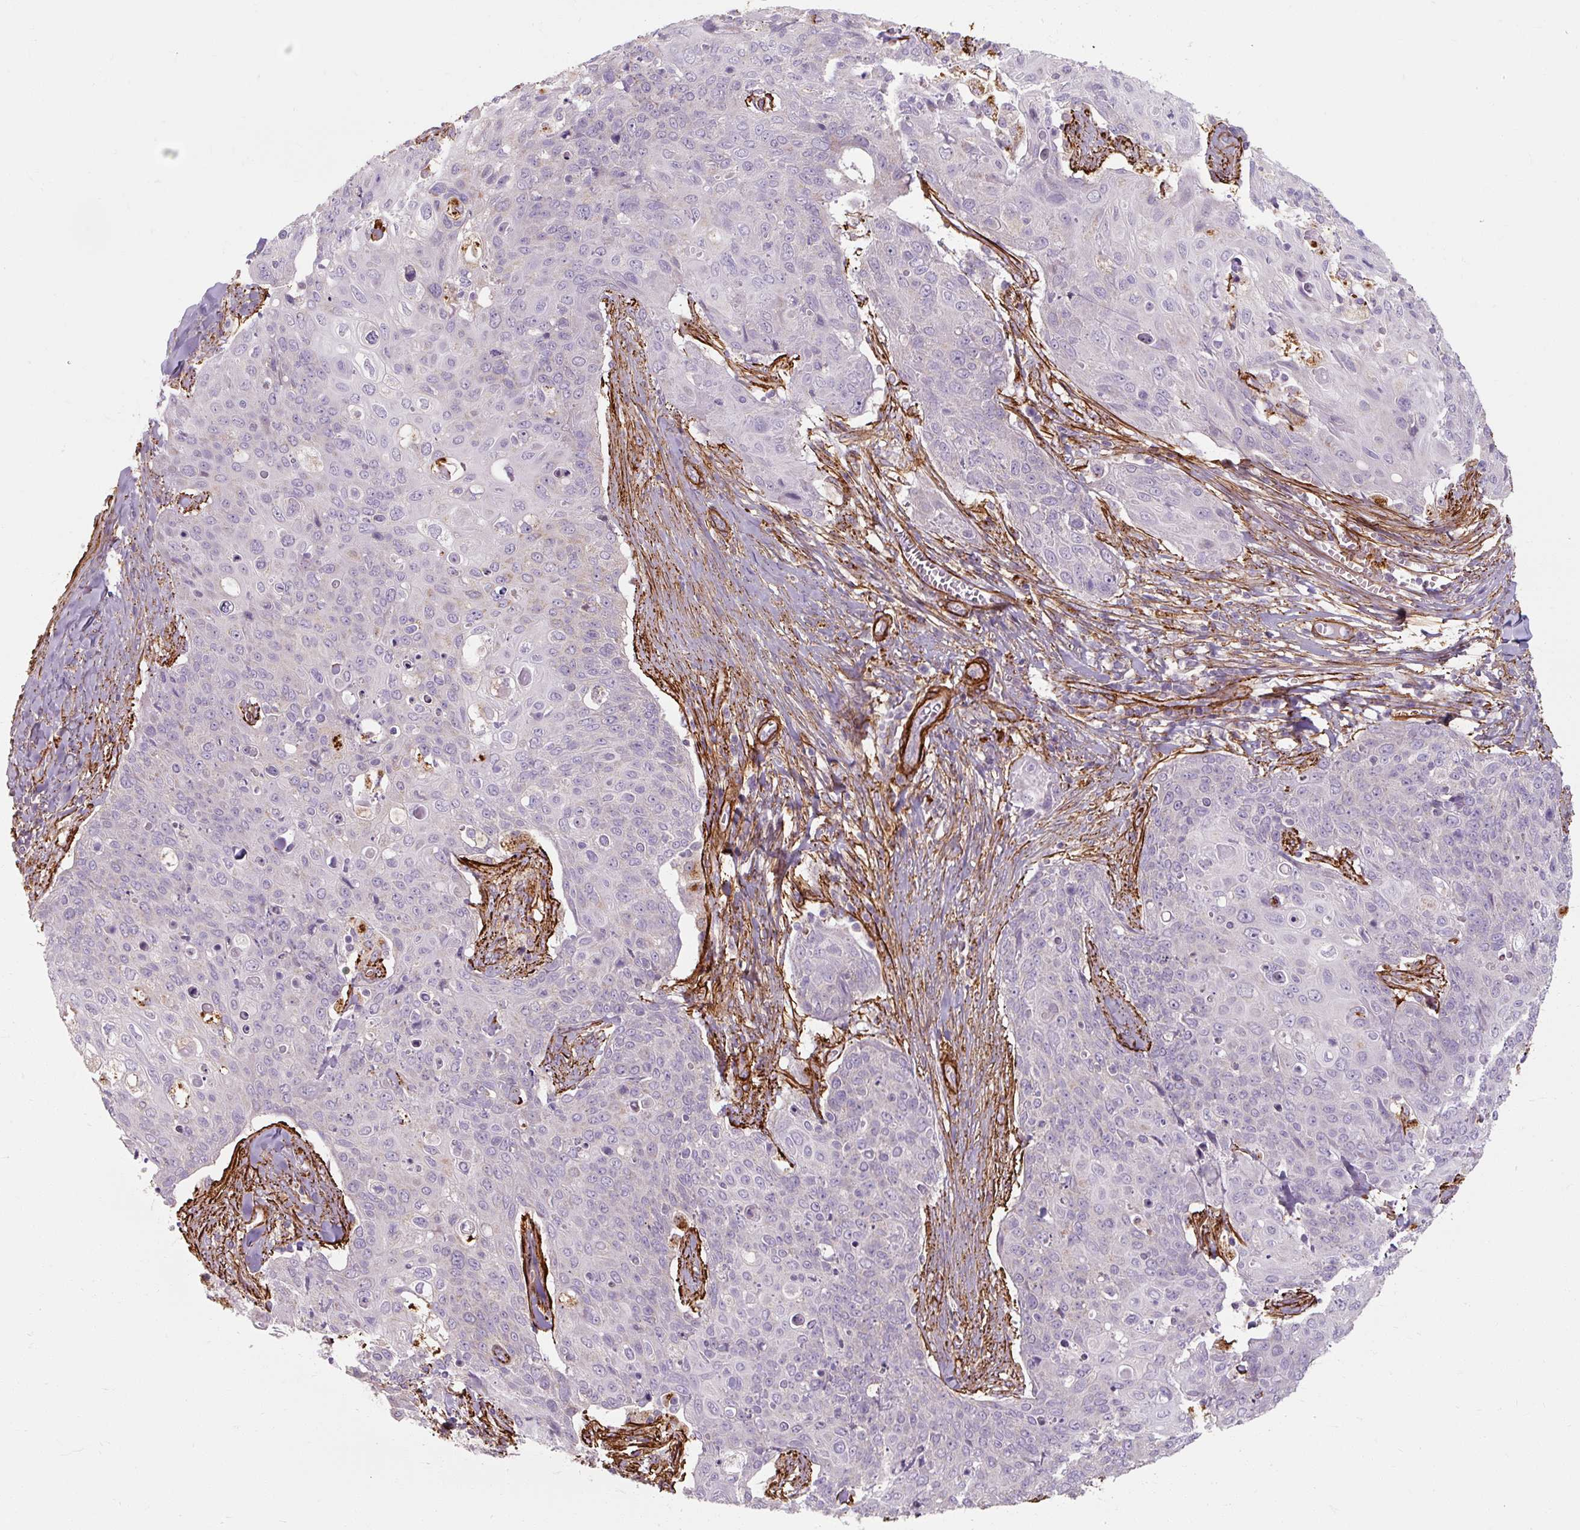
{"staining": {"intensity": "negative", "quantity": "none", "location": "none"}, "tissue": "skin cancer", "cell_type": "Tumor cells", "image_type": "cancer", "snomed": [{"axis": "morphology", "description": "Squamous cell carcinoma, NOS"}, {"axis": "topography", "description": "Skin"}, {"axis": "topography", "description": "Vulva"}], "caption": "A photomicrograph of skin cancer (squamous cell carcinoma) stained for a protein reveals no brown staining in tumor cells.", "gene": "MRPS5", "patient": {"sex": "female", "age": 85}}